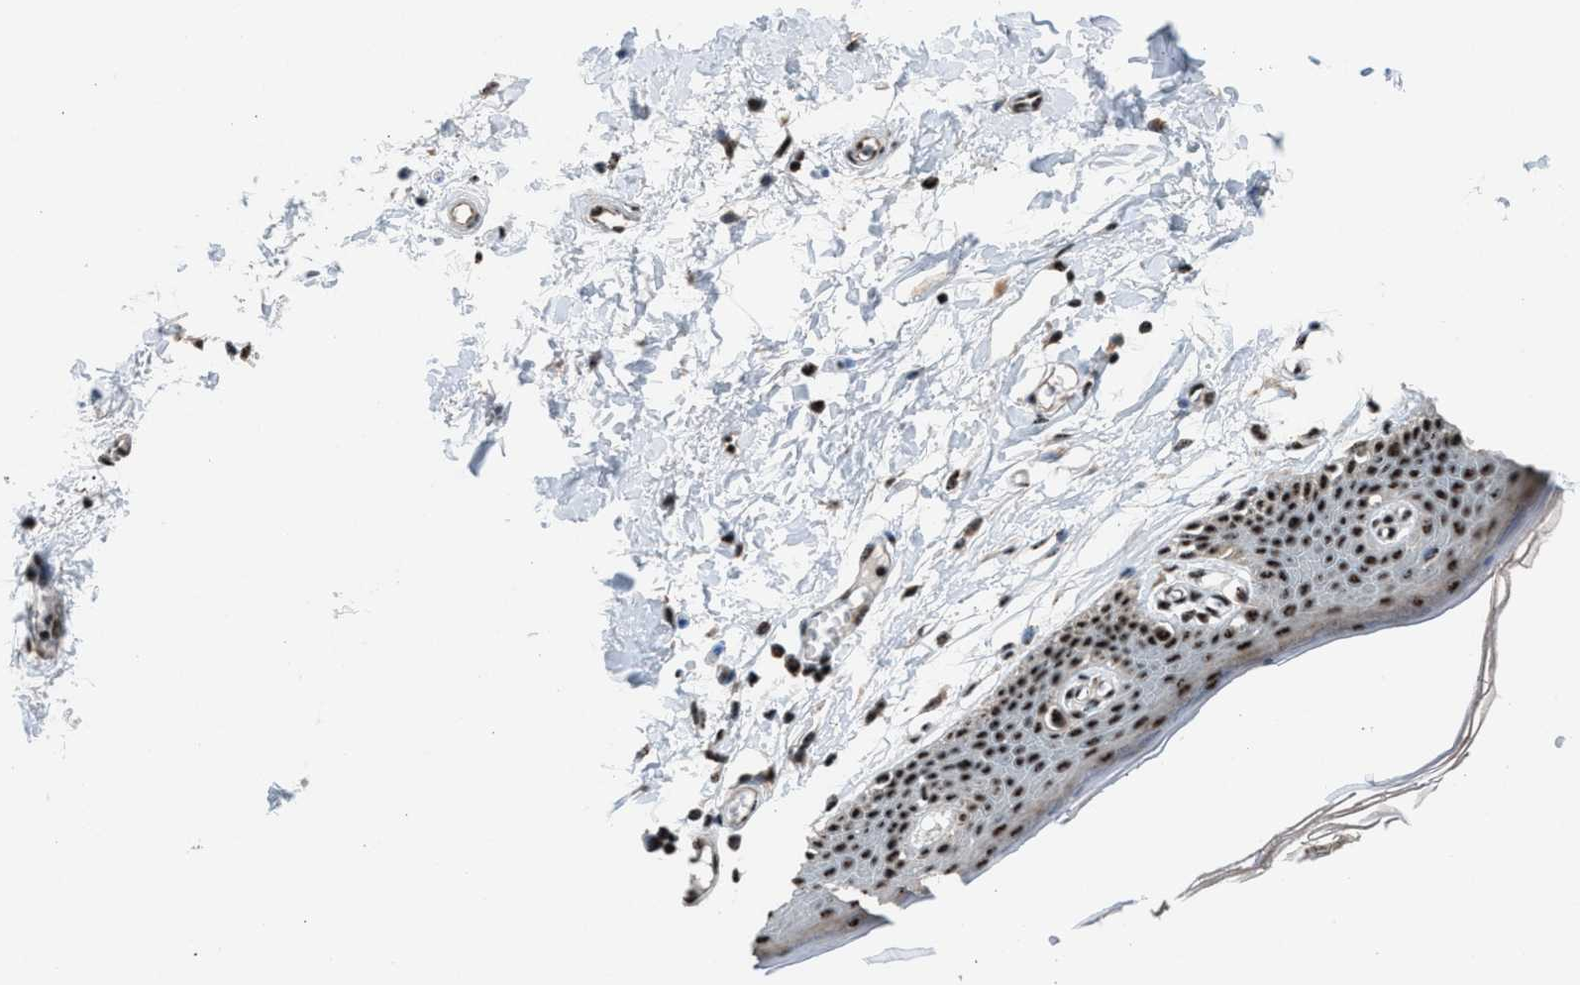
{"staining": {"intensity": "moderate", "quantity": ">75%", "location": "nuclear"}, "tissue": "skin", "cell_type": "Epidermal cells", "image_type": "normal", "snomed": [{"axis": "morphology", "description": "Normal tissue, NOS"}, {"axis": "topography", "description": "Vulva"}], "caption": "About >75% of epidermal cells in normal skin display moderate nuclear protein positivity as visualized by brown immunohistochemical staining.", "gene": "CENPP", "patient": {"sex": "female", "age": 54}}